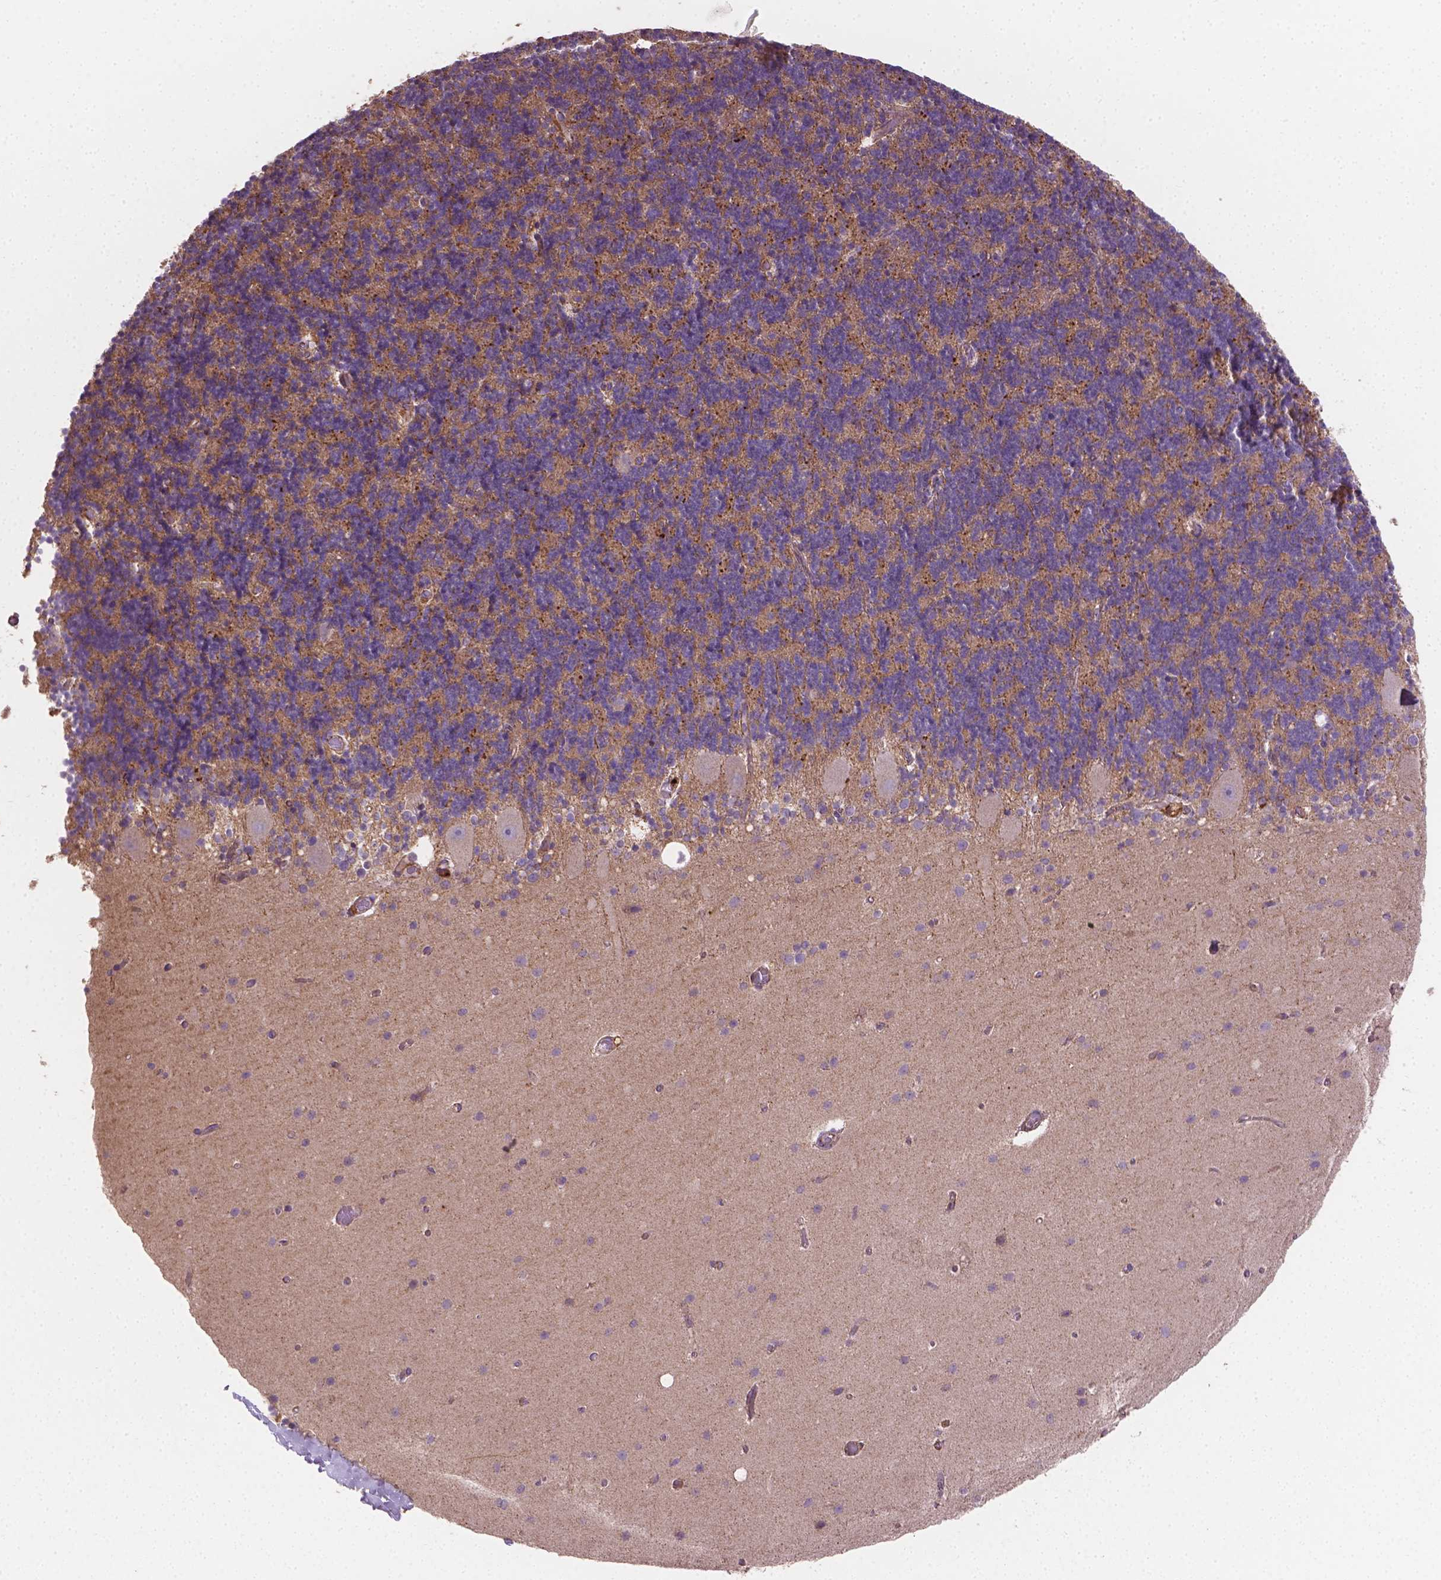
{"staining": {"intensity": "moderate", "quantity": ">75%", "location": "cytoplasmic/membranous"}, "tissue": "cerebellum", "cell_type": "Cells in granular layer", "image_type": "normal", "snomed": [{"axis": "morphology", "description": "Normal tissue, NOS"}, {"axis": "topography", "description": "Cerebellum"}], "caption": "IHC of benign human cerebellum displays medium levels of moderate cytoplasmic/membranous positivity in about >75% of cells in granular layer.", "gene": "TCAF1", "patient": {"sex": "male", "age": 70}}